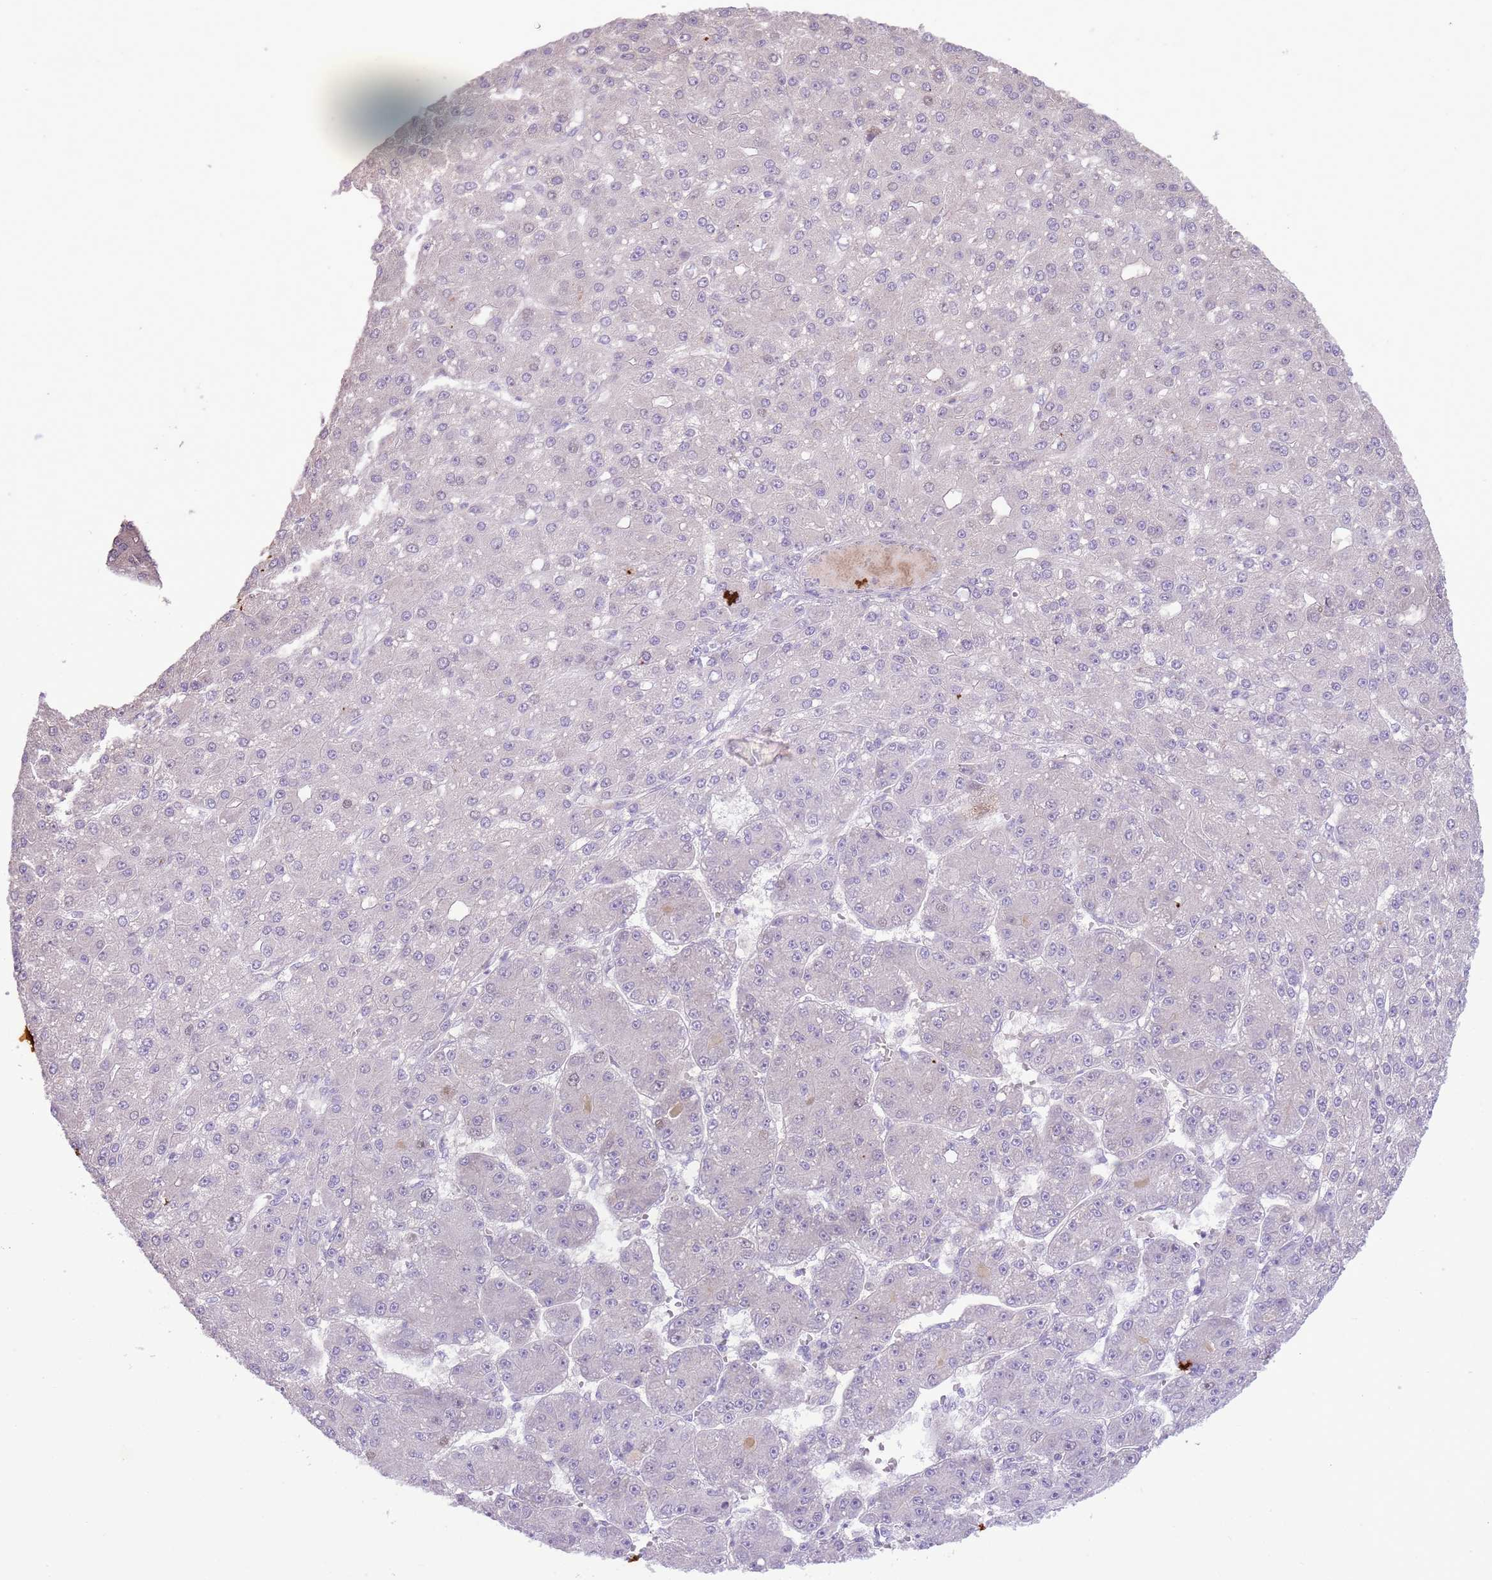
{"staining": {"intensity": "negative", "quantity": "none", "location": "none"}, "tissue": "liver cancer", "cell_type": "Tumor cells", "image_type": "cancer", "snomed": [{"axis": "morphology", "description": "Carcinoma, Hepatocellular, NOS"}, {"axis": "topography", "description": "Liver"}], "caption": "The histopathology image reveals no staining of tumor cells in liver cancer (hepatocellular carcinoma).", "gene": "GMNN", "patient": {"sex": "male", "age": 67}}